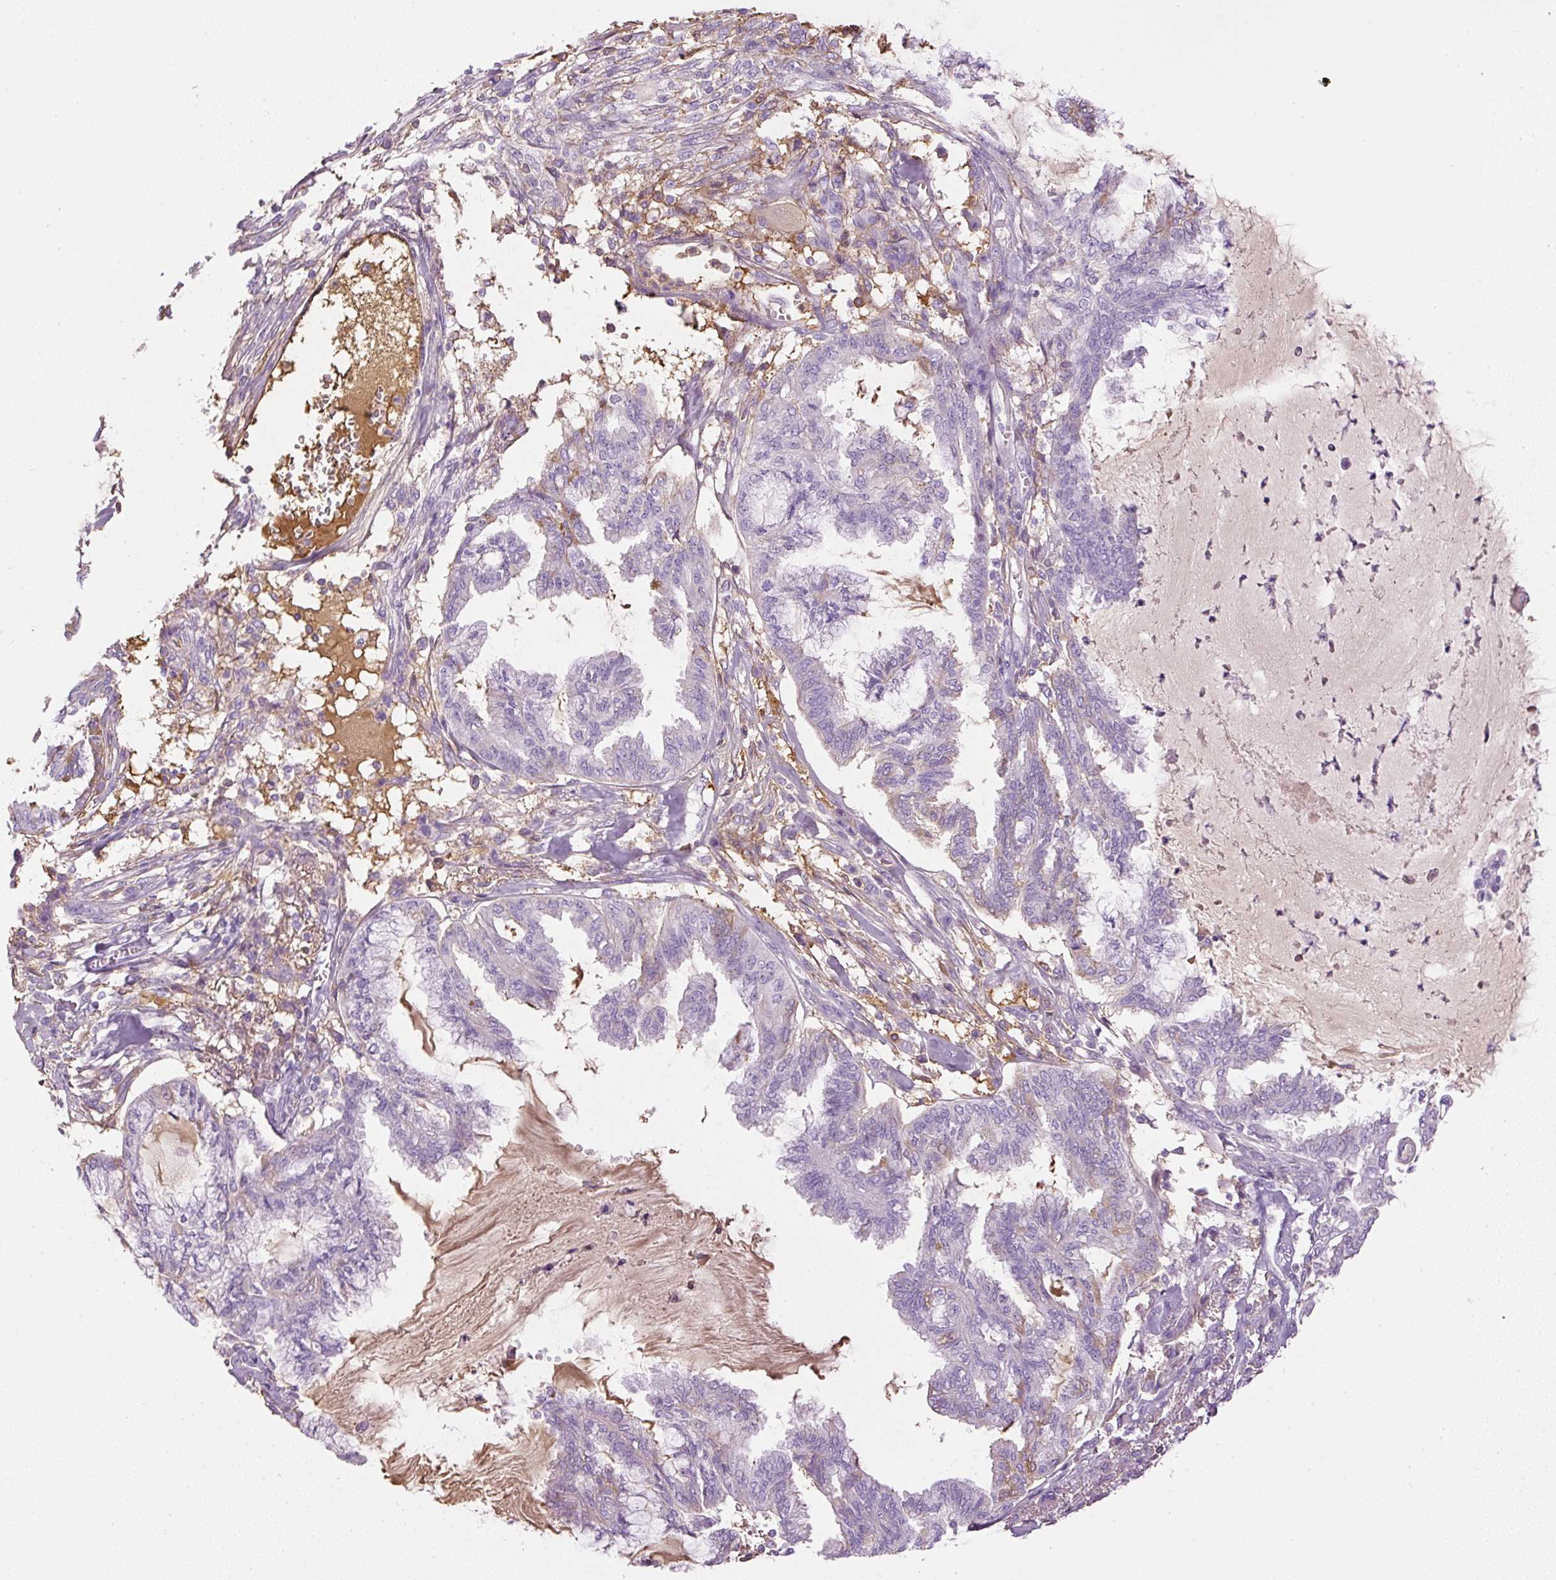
{"staining": {"intensity": "negative", "quantity": "none", "location": "none"}, "tissue": "endometrial cancer", "cell_type": "Tumor cells", "image_type": "cancer", "snomed": [{"axis": "morphology", "description": "Adenocarcinoma, NOS"}, {"axis": "topography", "description": "Endometrium"}], "caption": "Micrograph shows no protein staining in tumor cells of endometrial cancer (adenocarcinoma) tissue. Brightfield microscopy of IHC stained with DAB (3,3'-diaminobenzidine) (brown) and hematoxylin (blue), captured at high magnification.", "gene": "APOA1", "patient": {"sex": "female", "age": 86}}